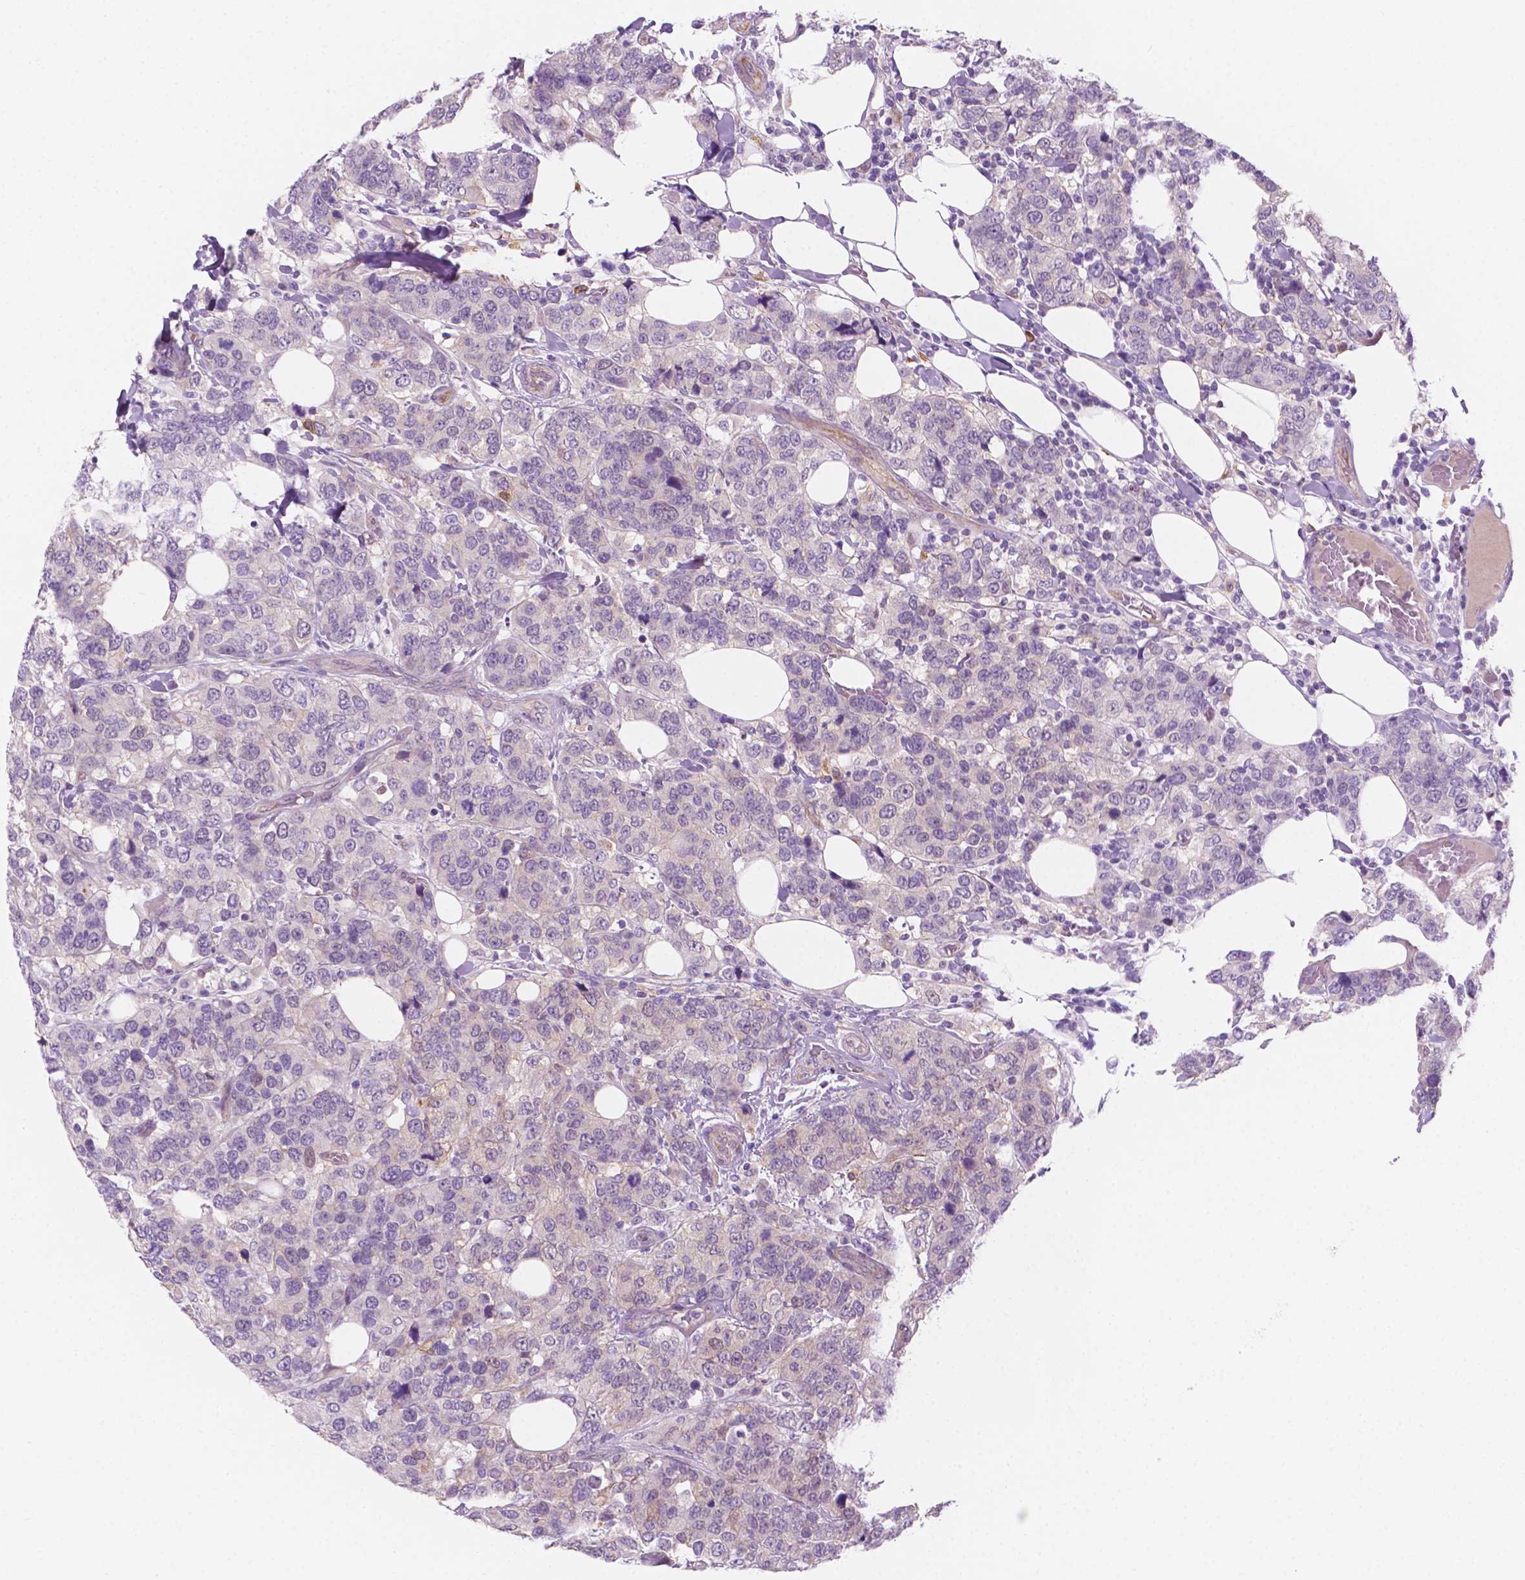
{"staining": {"intensity": "negative", "quantity": "none", "location": "none"}, "tissue": "breast cancer", "cell_type": "Tumor cells", "image_type": "cancer", "snomed": [{"axis": "morphology", "description": "Lobular carcinoma"}, {"axis": "topography", "description": "Breast"}], "caption": "IHC micrograph of breast lobular carcinoma stained for a protein (brown), which displays no staining in tumor cells.", "gene": "EPPK1", "patient": {"sex": "female", "age": 59}}